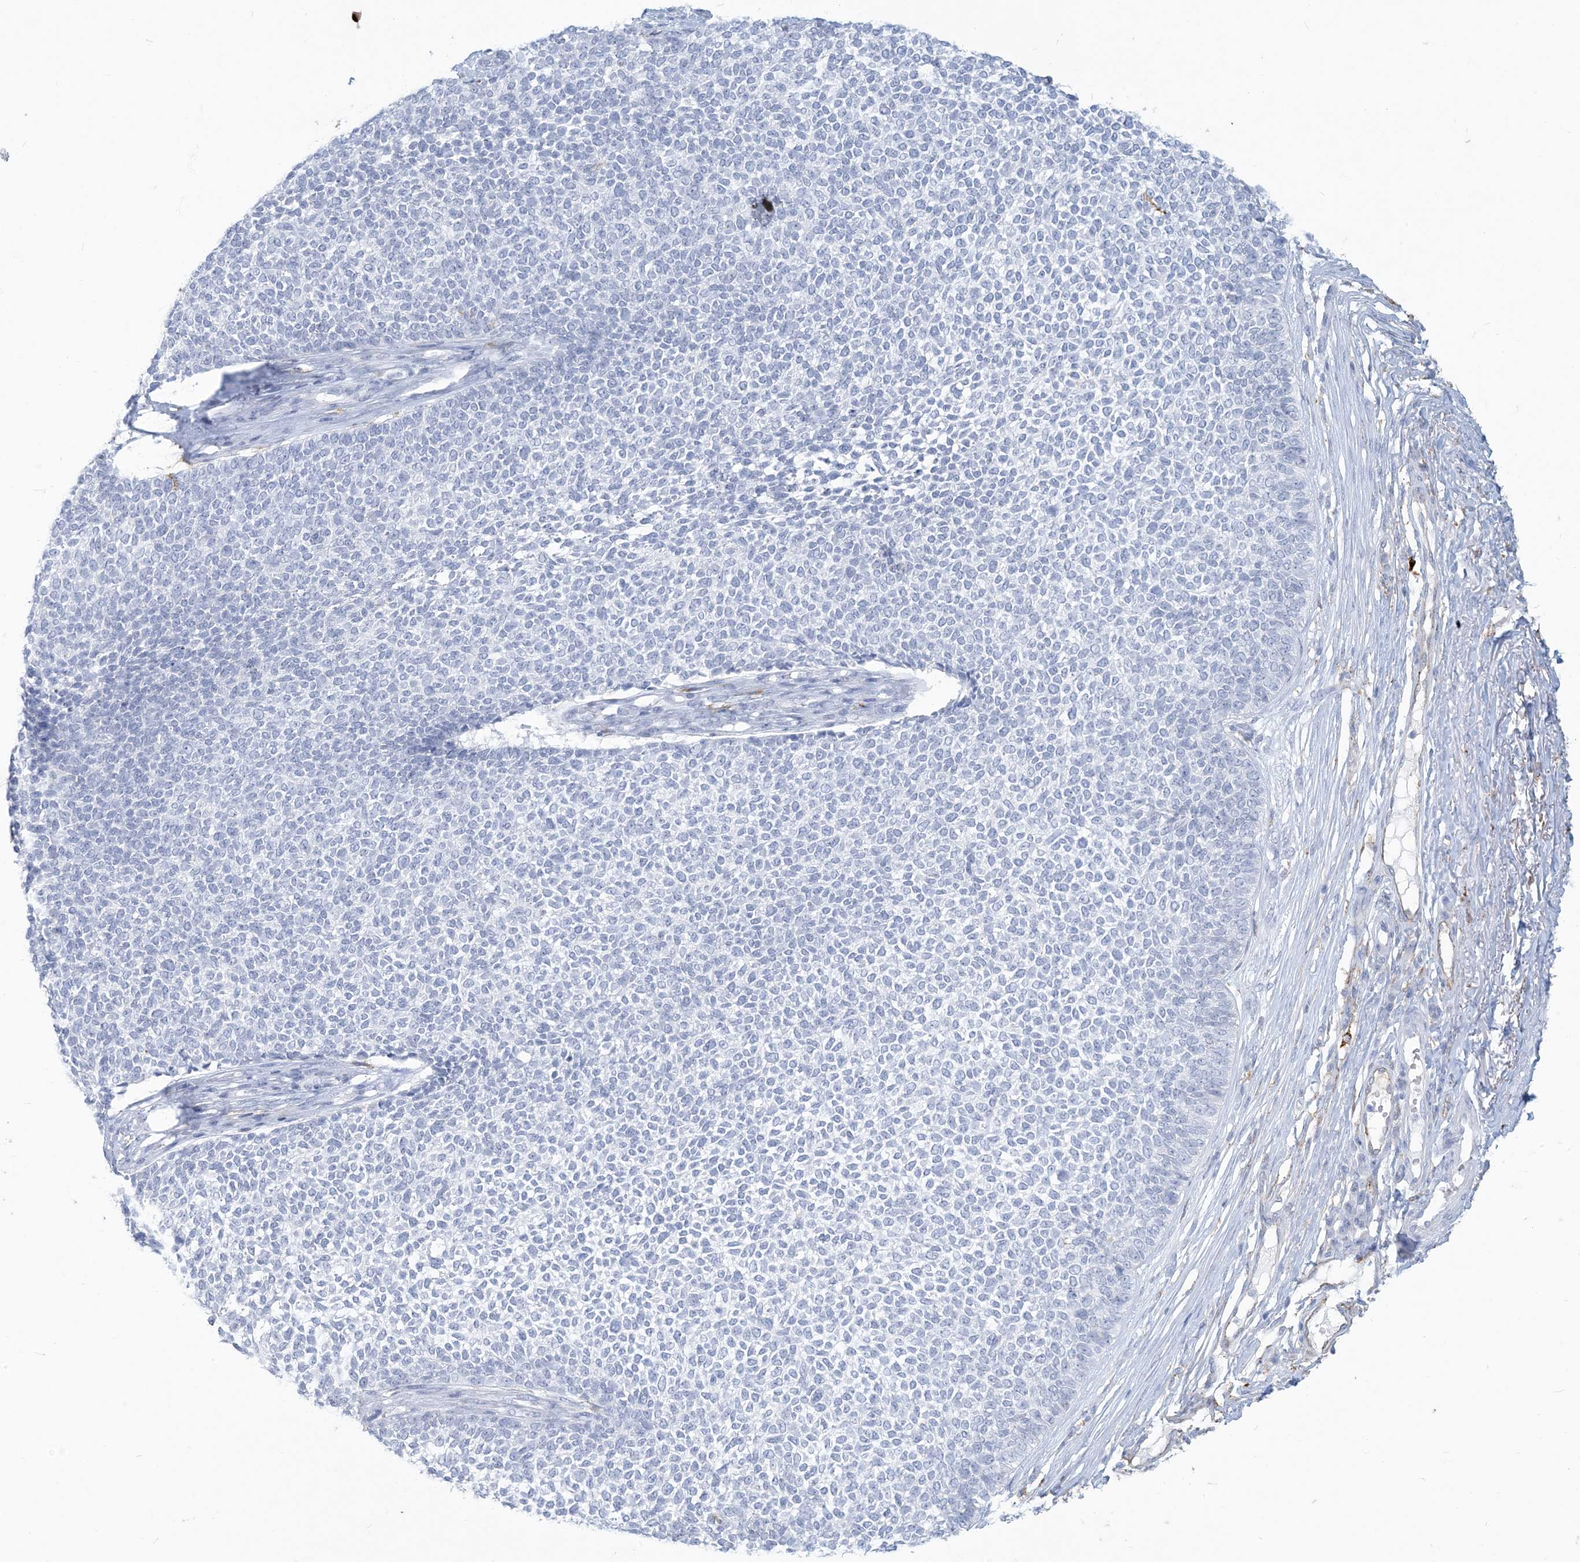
{"staining": {"intensity": "negative", "quantity": "none", "location": "none"}, "tissue": "skin cancer", "cell_type": "Tumor cells", "image_type": "cancer", "snomed": [{"axis": "morphology", "description": "Basal cell carcinoma"}, {"axis": "topography", "description": "Skin"}], "caption": "This is an immunohistochemistry image of skin cancer (basal cell carcinoma). There is no positivity in tumor cells.", "gene": "HLA-DRB1", "patient": {"sex": "female", "age": 84}}